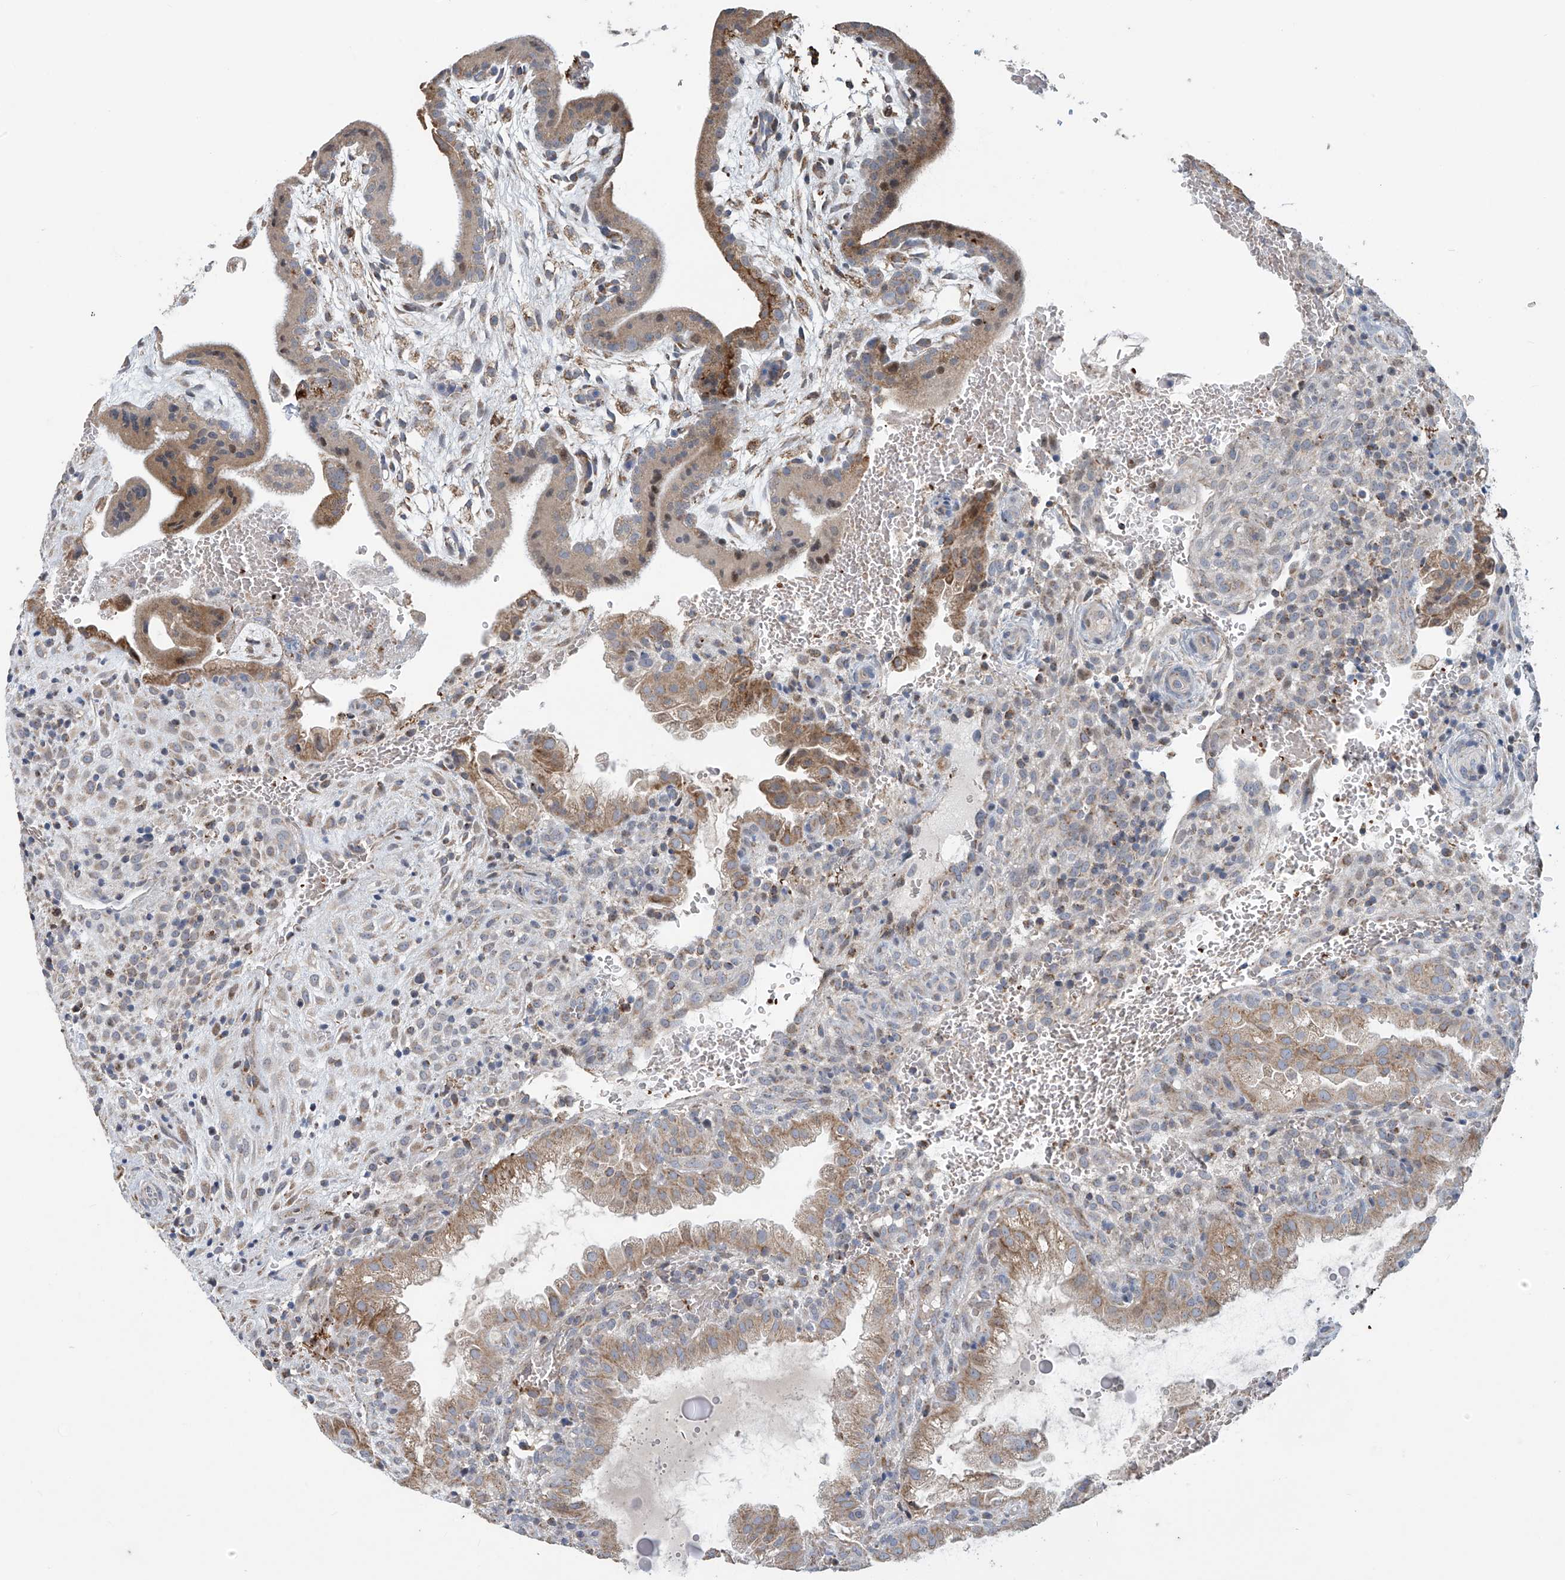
{"staining": {"intensity": "weak", "quantity": ">75%", "location": "cytoplasmic/membranous"}, "tissue": "placenta", "cell_type": "Decidual cells", "image_type": "normal", "snomed": [{"axis": "morphology", "description": "Normal tissue, NOS"}, {"axis": "topography", "description": "Placenta"}], "caption": "Protein expression analysis of normal placenta reveals weak cytoplasmic/membranous expression in about >75% of decidual cells. Using DAB (brown) and hematoxylin (blue) stains, captured at high magnification using brightfield microscopy.", "gene": "COMMD1", "patient": {"sex": "female", "age": 35}}